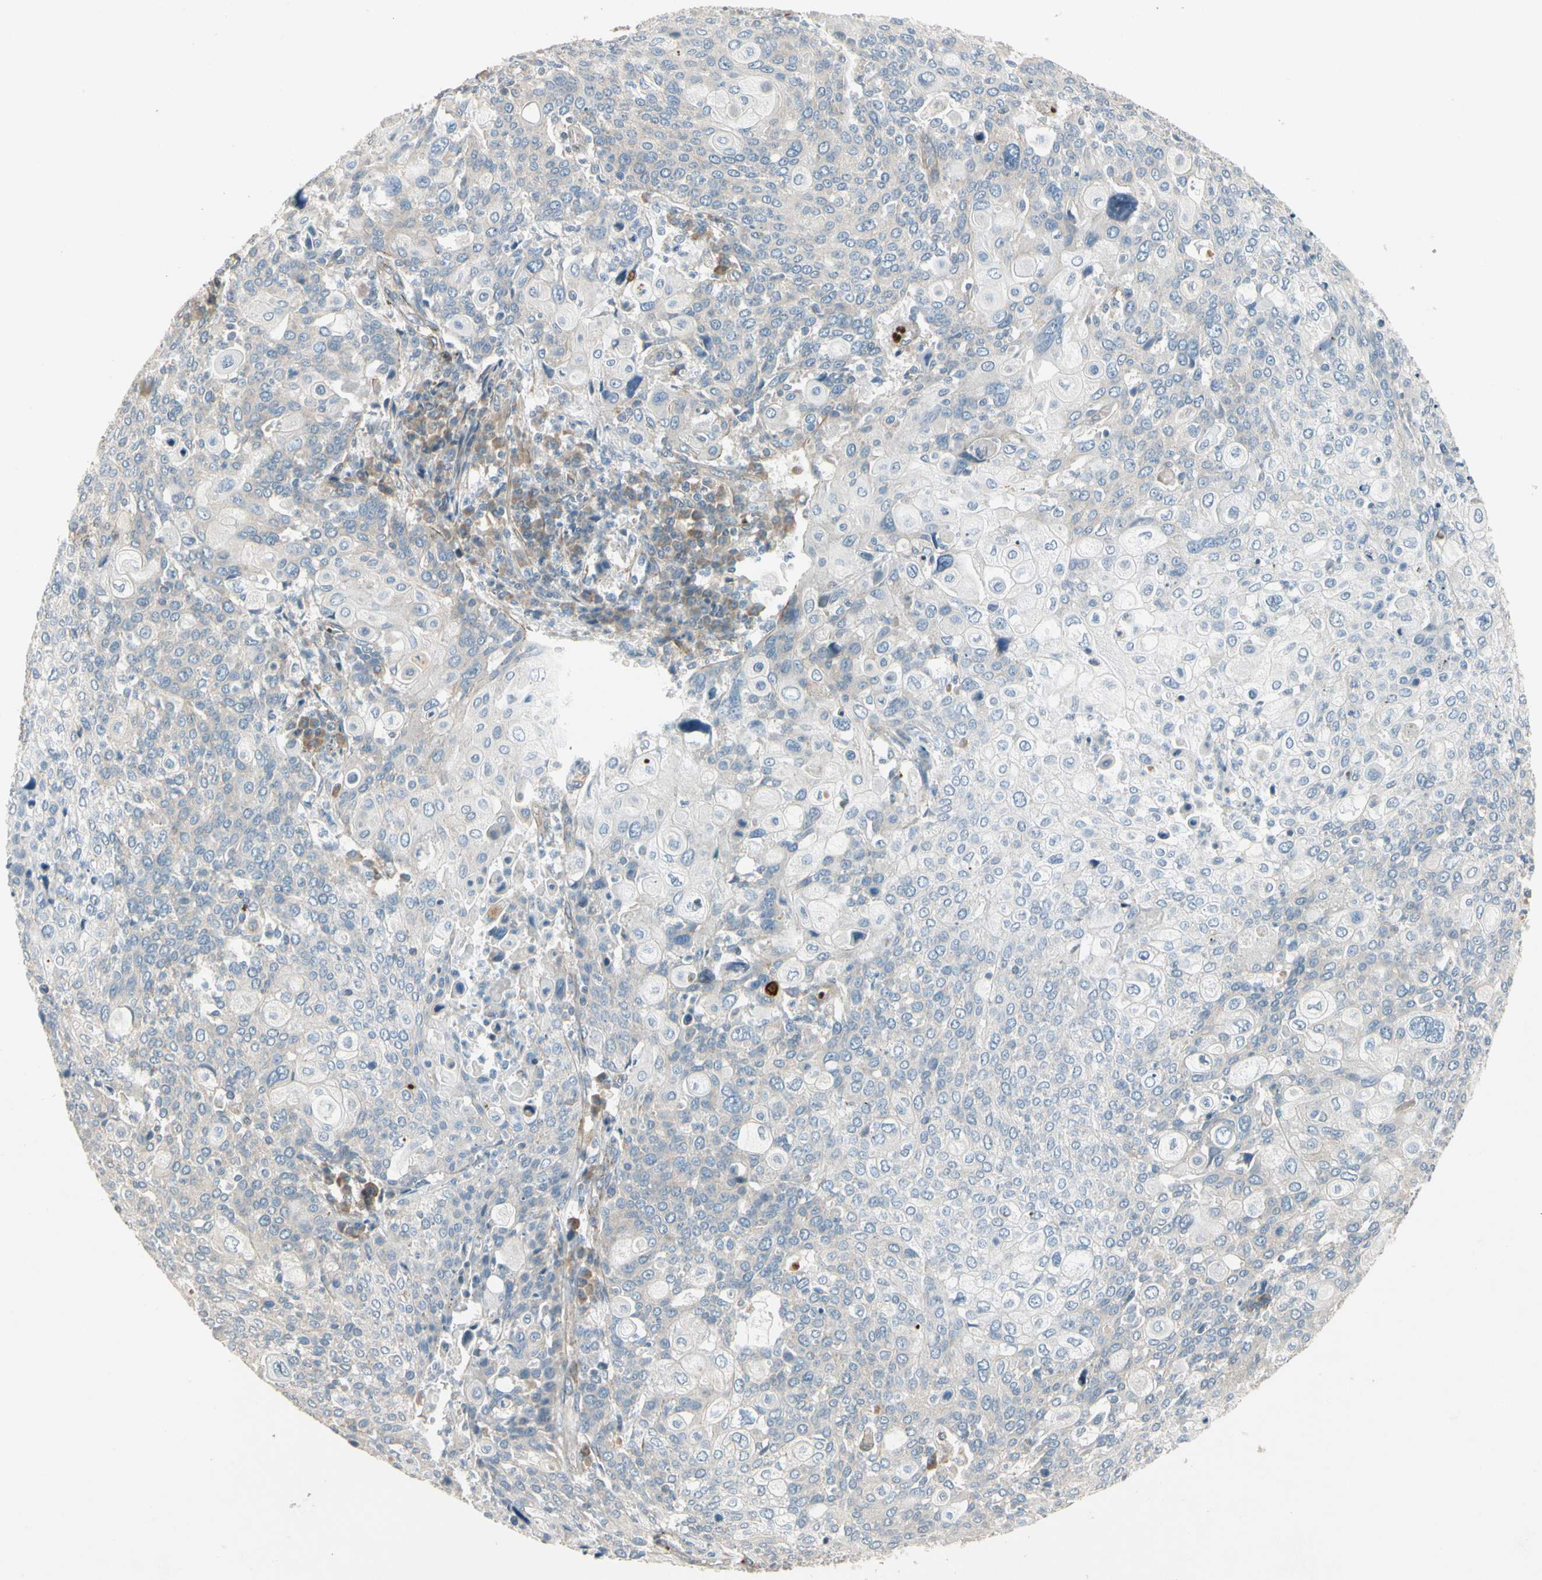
{"staining": {"intensity": "negative", "quantity": "none", "location": "none"}, "tissue": "cervical cancer", "cell_type": "Tumor cells", "image_type": "cancer", "snomed": [{"axis": "morphology", "description": "Squamous cell carcinoma, NOS"}, {"axis": "topography", "description": "Cervix"}], "caption": "An immunohistochemistry (IHC) histopathology image of cervical cancer is shown. There is no staining in tumor cells of cervical cancer. Nuclei are stained in blue.", "gene": "PPP3CB", "patient": {"sex": "female", "age": 40}}